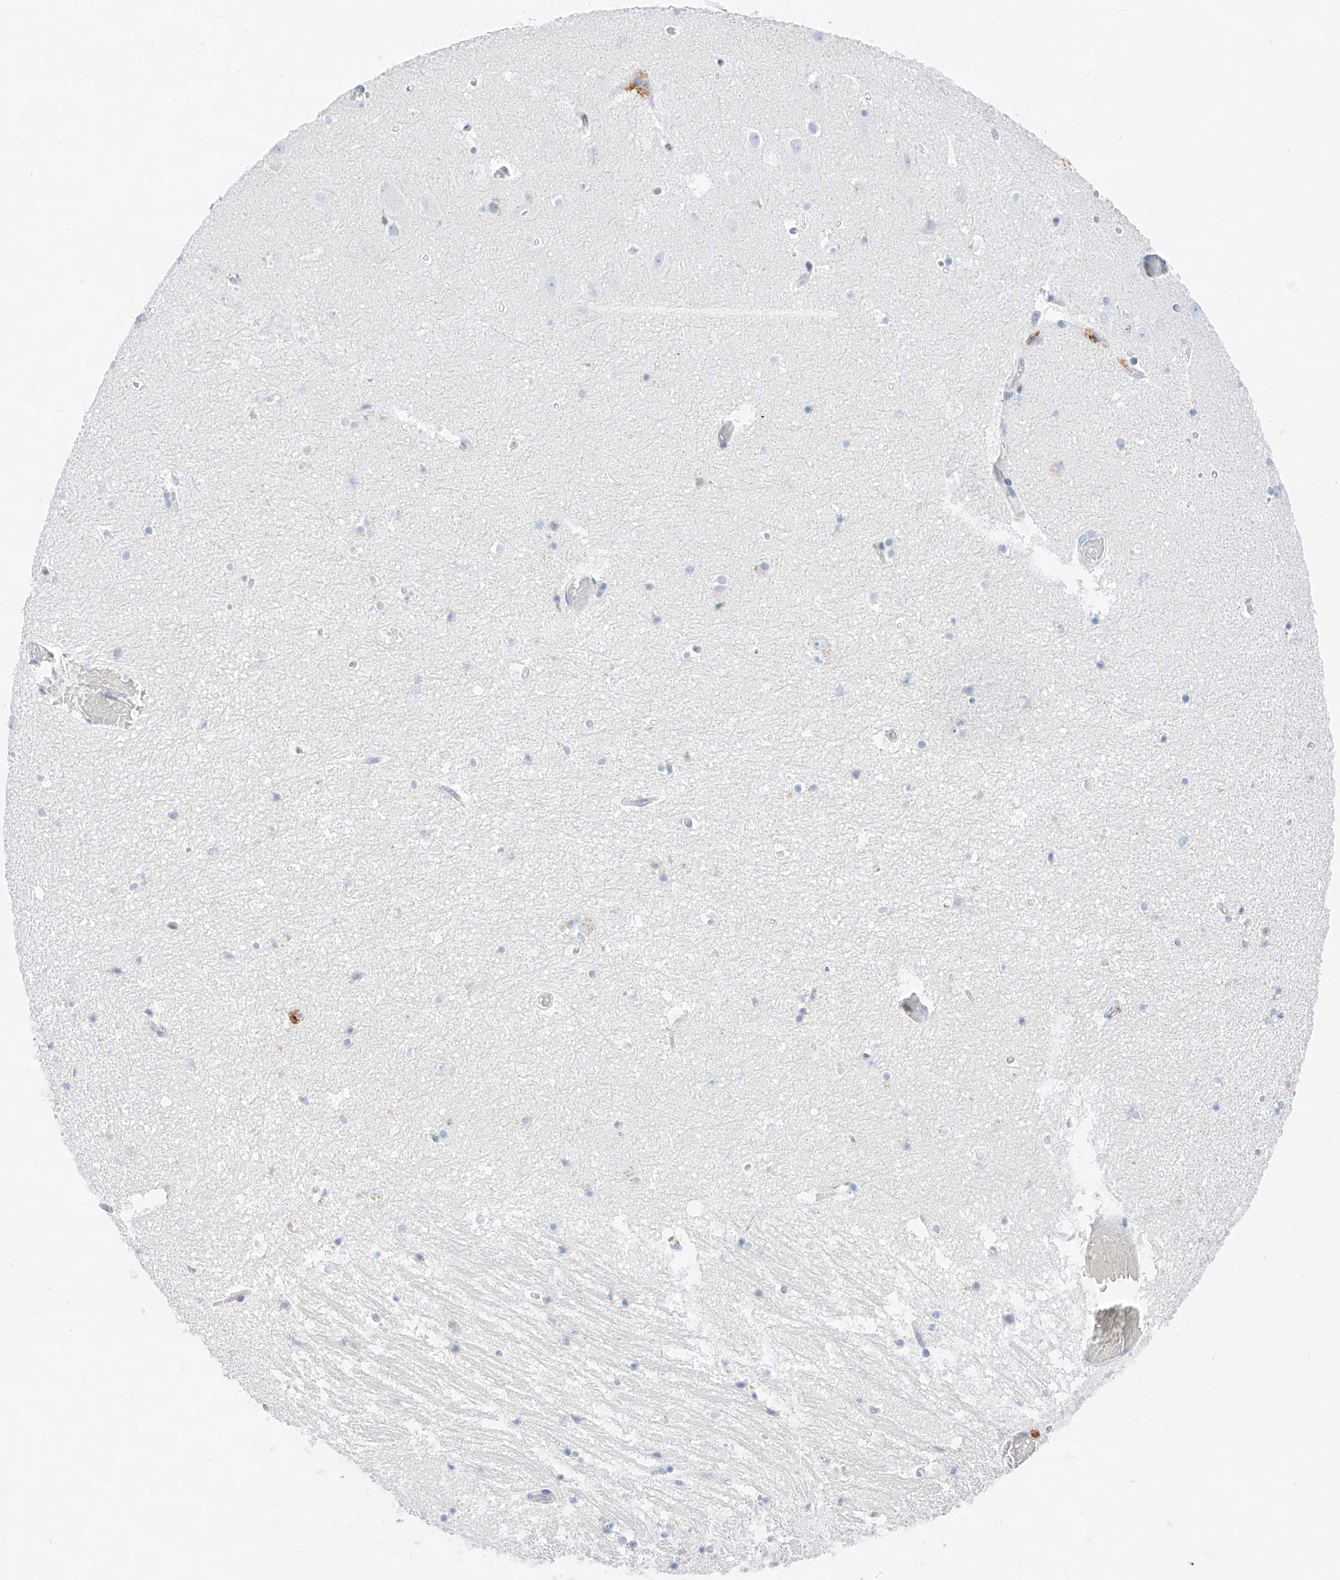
{"staining": {"intensity": "negative", "quantity": "none", "location": "none"}, "tissue": "hippocampus", "cell_type": "Glial cells", "image_type": "normal", "snomed": [{"axis": "morphology", "description": "Normal tissue, NOS"}, {"axis": "topography", "description": "Hippocampus"}], "caption": "Immunohistochemistry of normal human hippocampus displays no staining in glial cells. The staining is performed using DAB (3,3'-diaminobenzidine) brown chromogen with nuclei counter-stained in using hematoxylin.", "gene": "NT5C3B", "patient": {"sex": "female", "age": 52}}